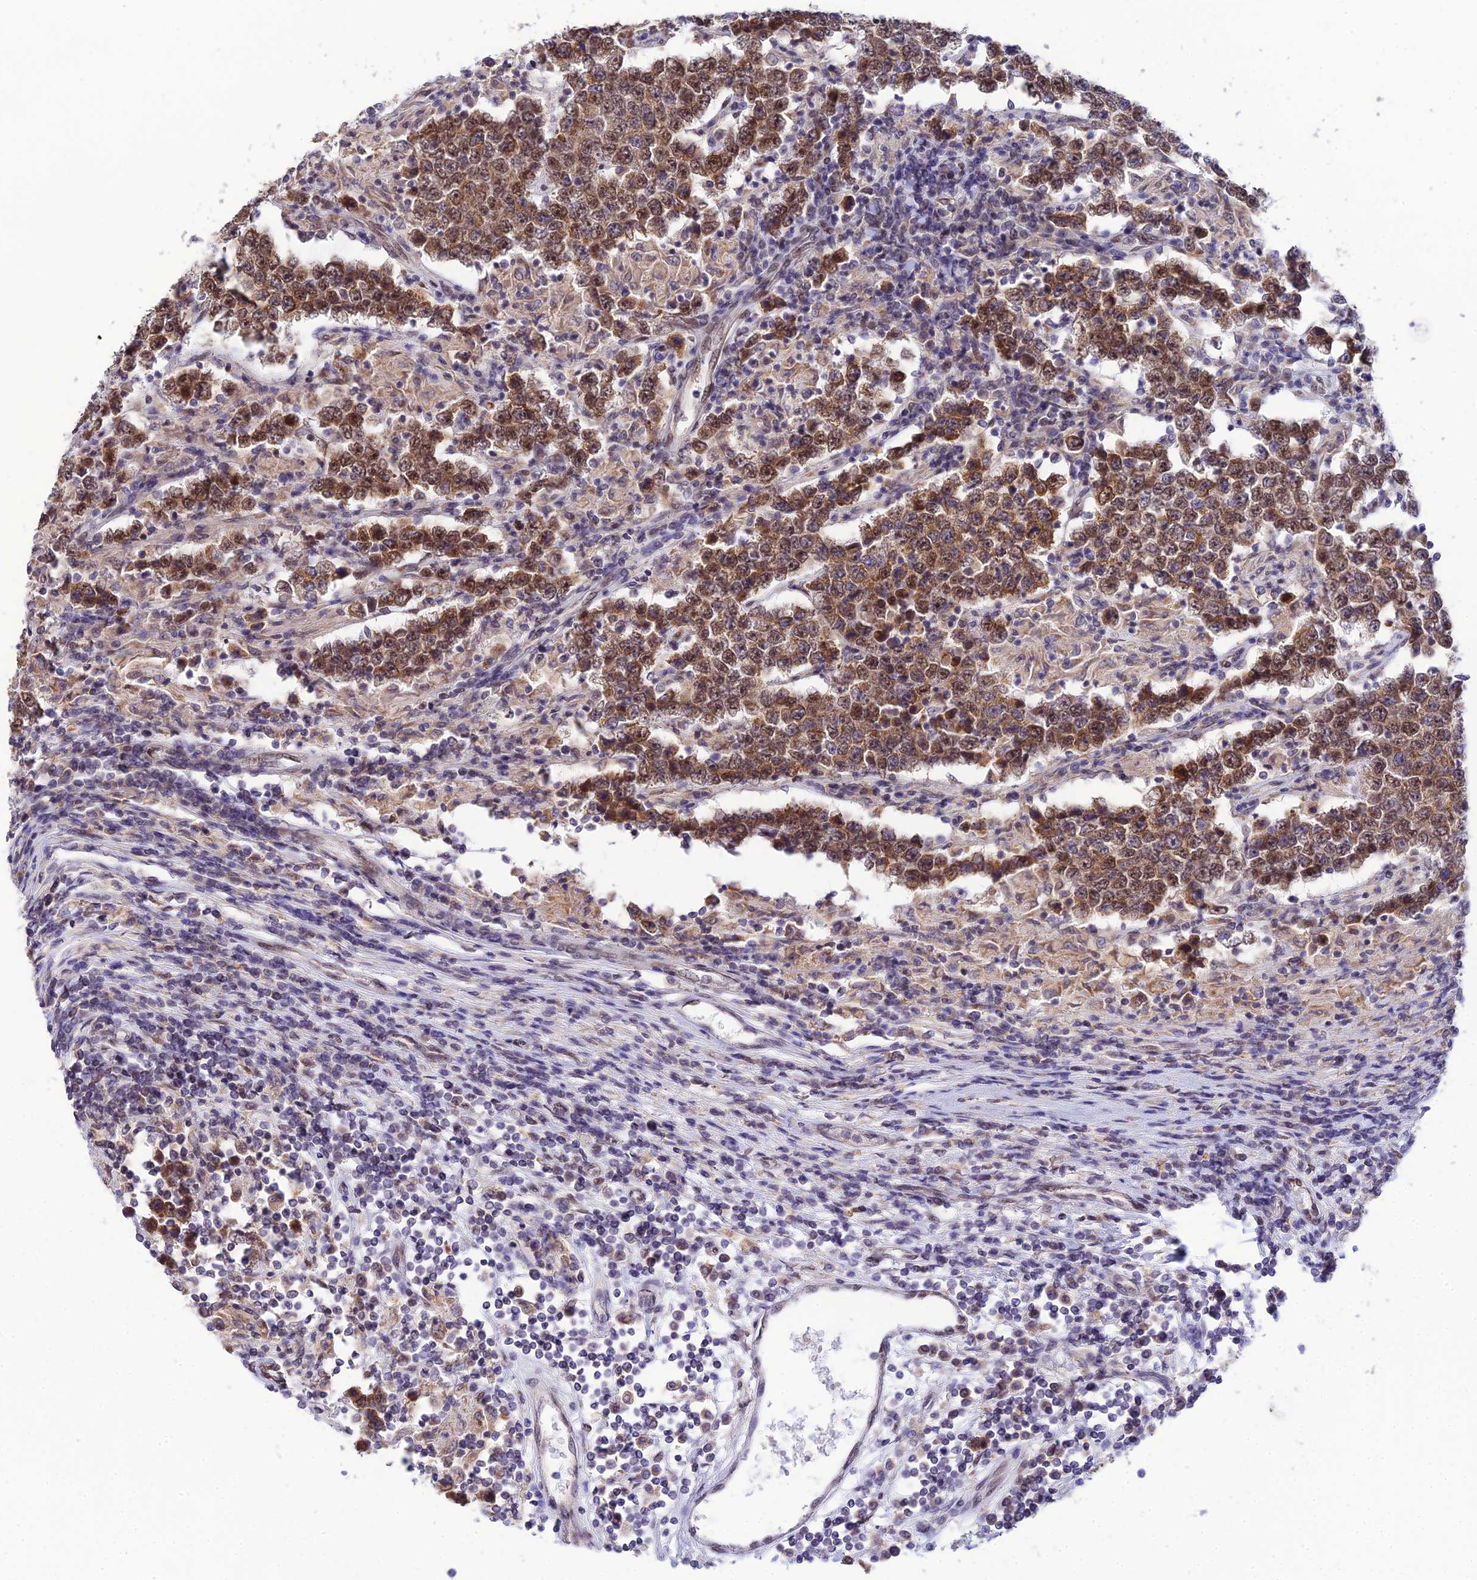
{"staining": {"intensity": "moderate", "quantity": ">75%", "location": "nuclear"}, "tissue": "testis cancer", "cell_type": "Tumor cells", "image_type": "cancer", "snomed": [{"axis": "morphology", "description": "Normal tissue, NOS"}, {"axis": "morphology", "description": "Urothelial carcinoma, High grade"}, {"axis": "morphology", "description": "Seminoma, NOS"}, {"axis": "morphology", "description": "Carcinoma, Embryonal, NOS"}, {"axis": "topography", "description": "Urinary bladder"}, {"axis": "topography", "description": "Testis"}], "caption": "Tumor cells demonstrate medium levels of moderate nuclear expression in about >75% of cells in human testis cancer (urothelial carcinoma (high-grade)).", "gene": "C2orf49", "patient": {"sex": "male", "age": 41}}